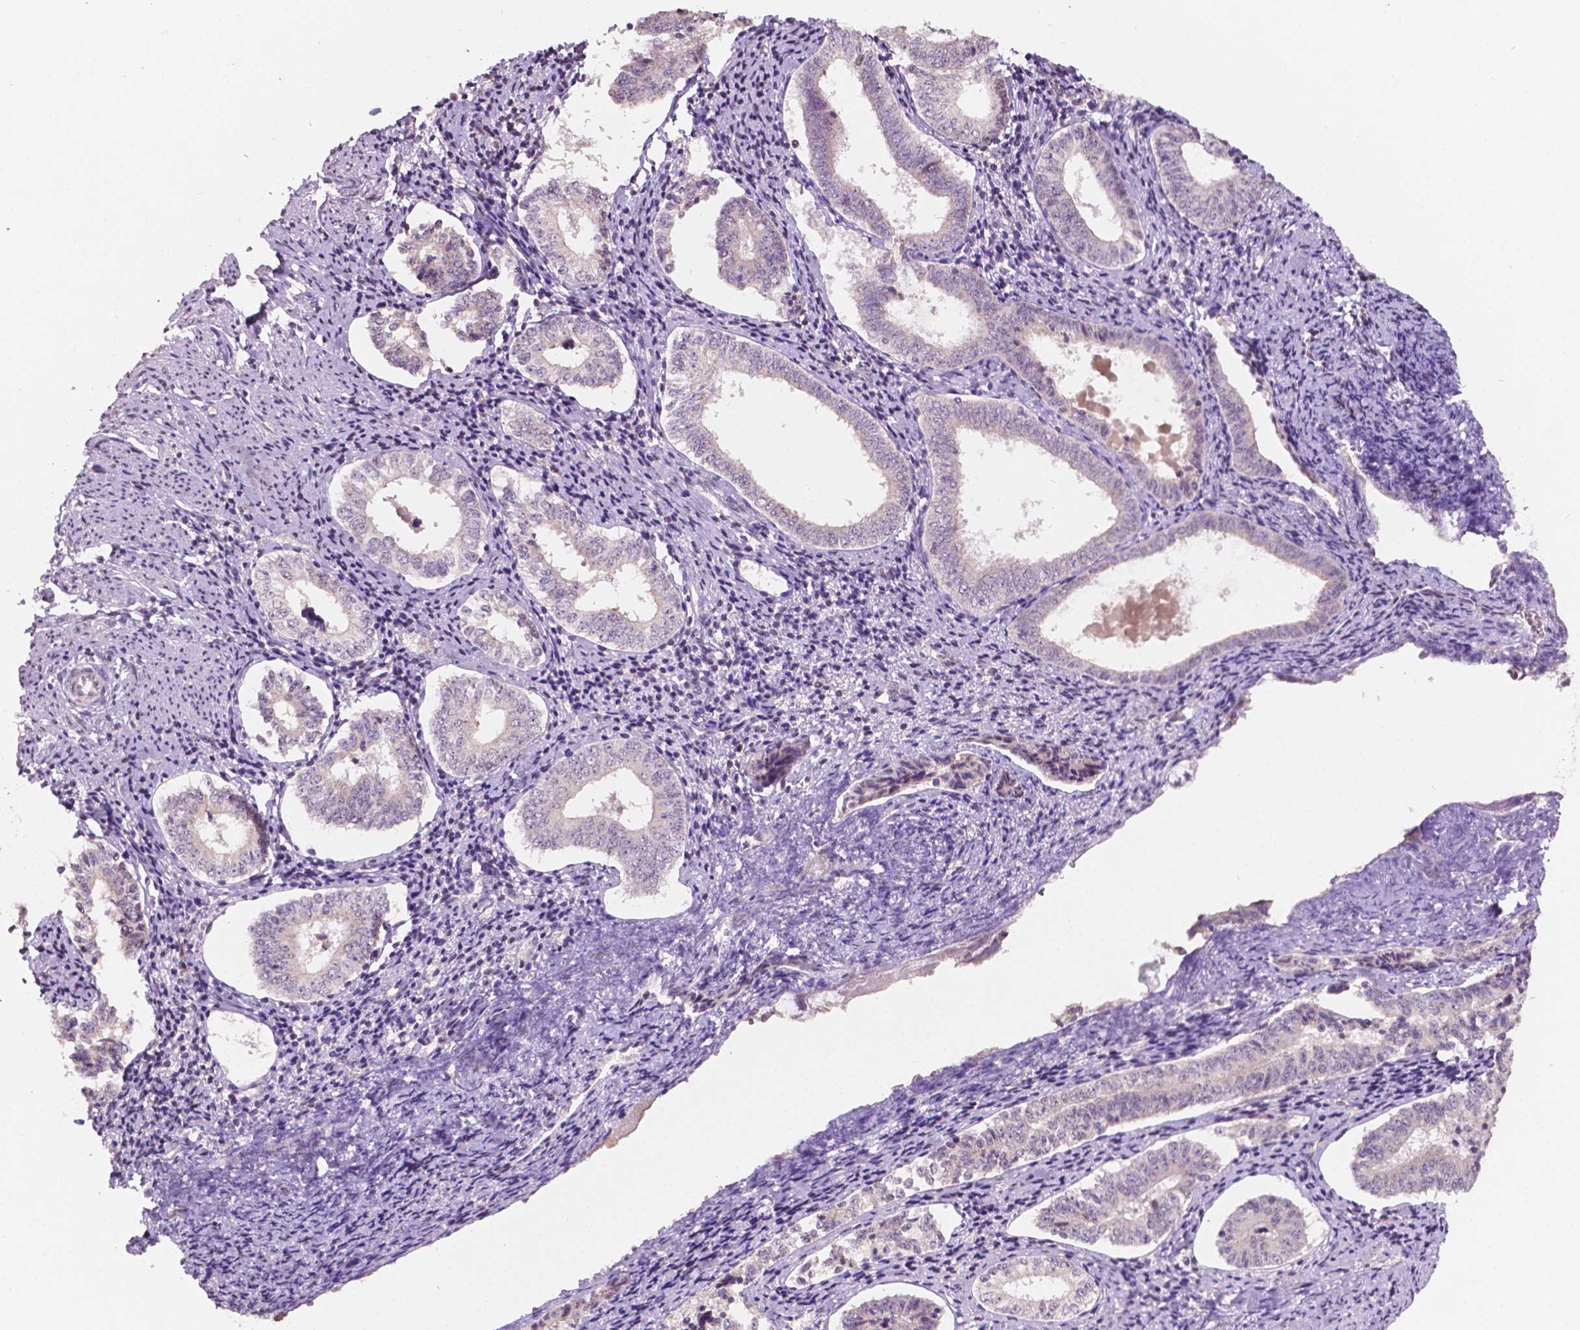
{"staining": {"intensity": "negative", "quantity": "none", "location": "none"}, "tissue": "cervical cancer", "cell_type": "Tumor cells", "image_type": "cancer", "snomed": [{"axis": "morphology", "description": "Squamous cell carcinoma, NOS"}, {"axis": "topography", "description": "Cervix"}], "caption": "Tumor cells show no significant positivity in cervical cancer (squamous cell carcinoma).", "gene": "NOS1AP", "patient": {"sex": "female", "age": 59}}